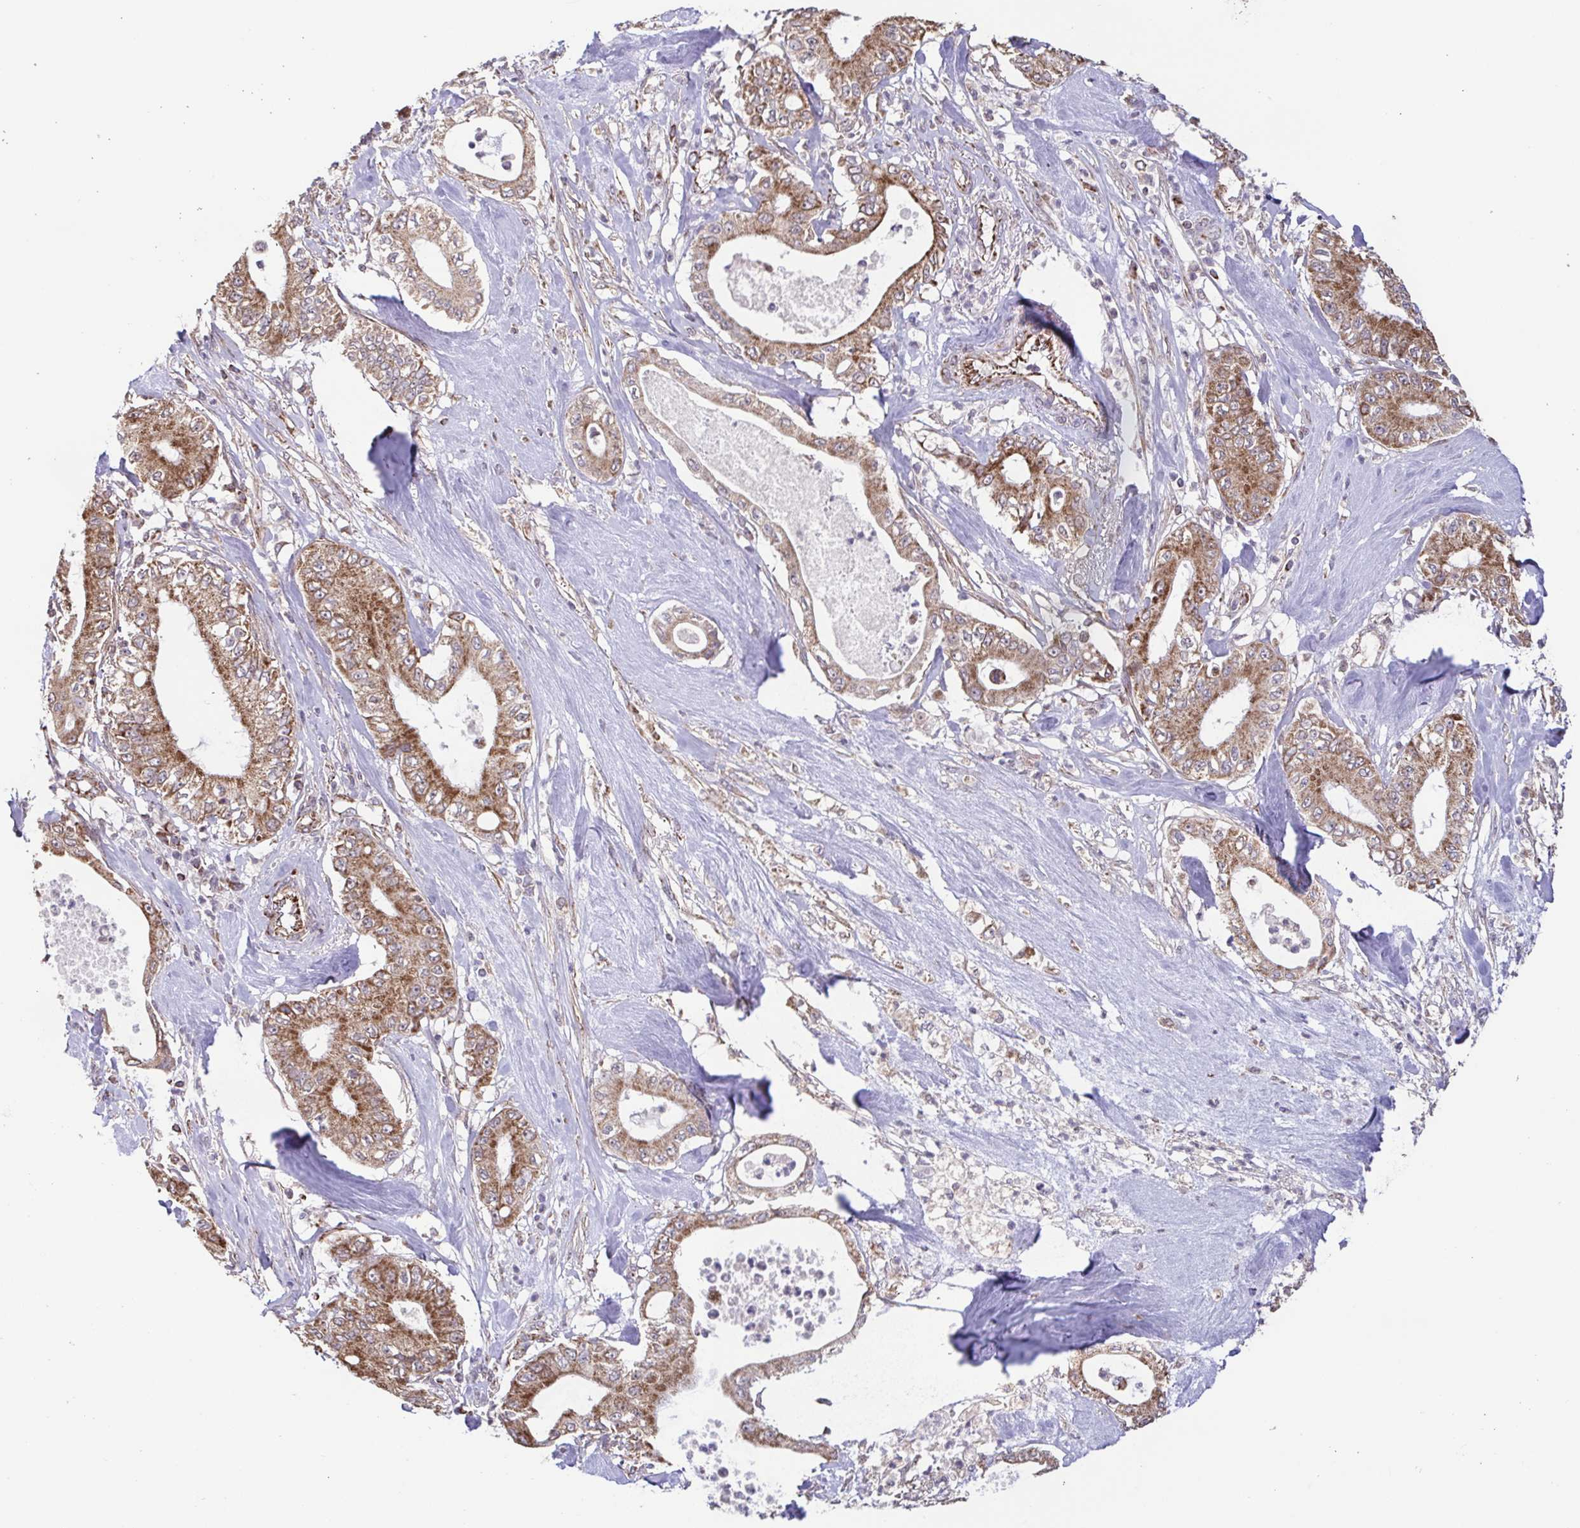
{"staining": {"intensity": "moderate", "quantity": ">75%", "location": "cytoplasmic/membranous"}, "tissue": "pancreatic cancer", "cell_type": "Tumor cells", "image_type": "cancer", "snomed": [{"axis": "morphology", "description": "Adenocarcinoma, NOS"}, {"axis": "topography", "description": "Pancreas"}], "caption": "Moderate cytoplasmic/membranous protein positivity is present in approximately >75% of tumor cells in pancreatic cancer (adenocarcinoma). The protein of interest is shown in brown color, while the nuclei are stained blue.", "gene": "DIP2B", "patient": {"sex": "male", "age": 71}}